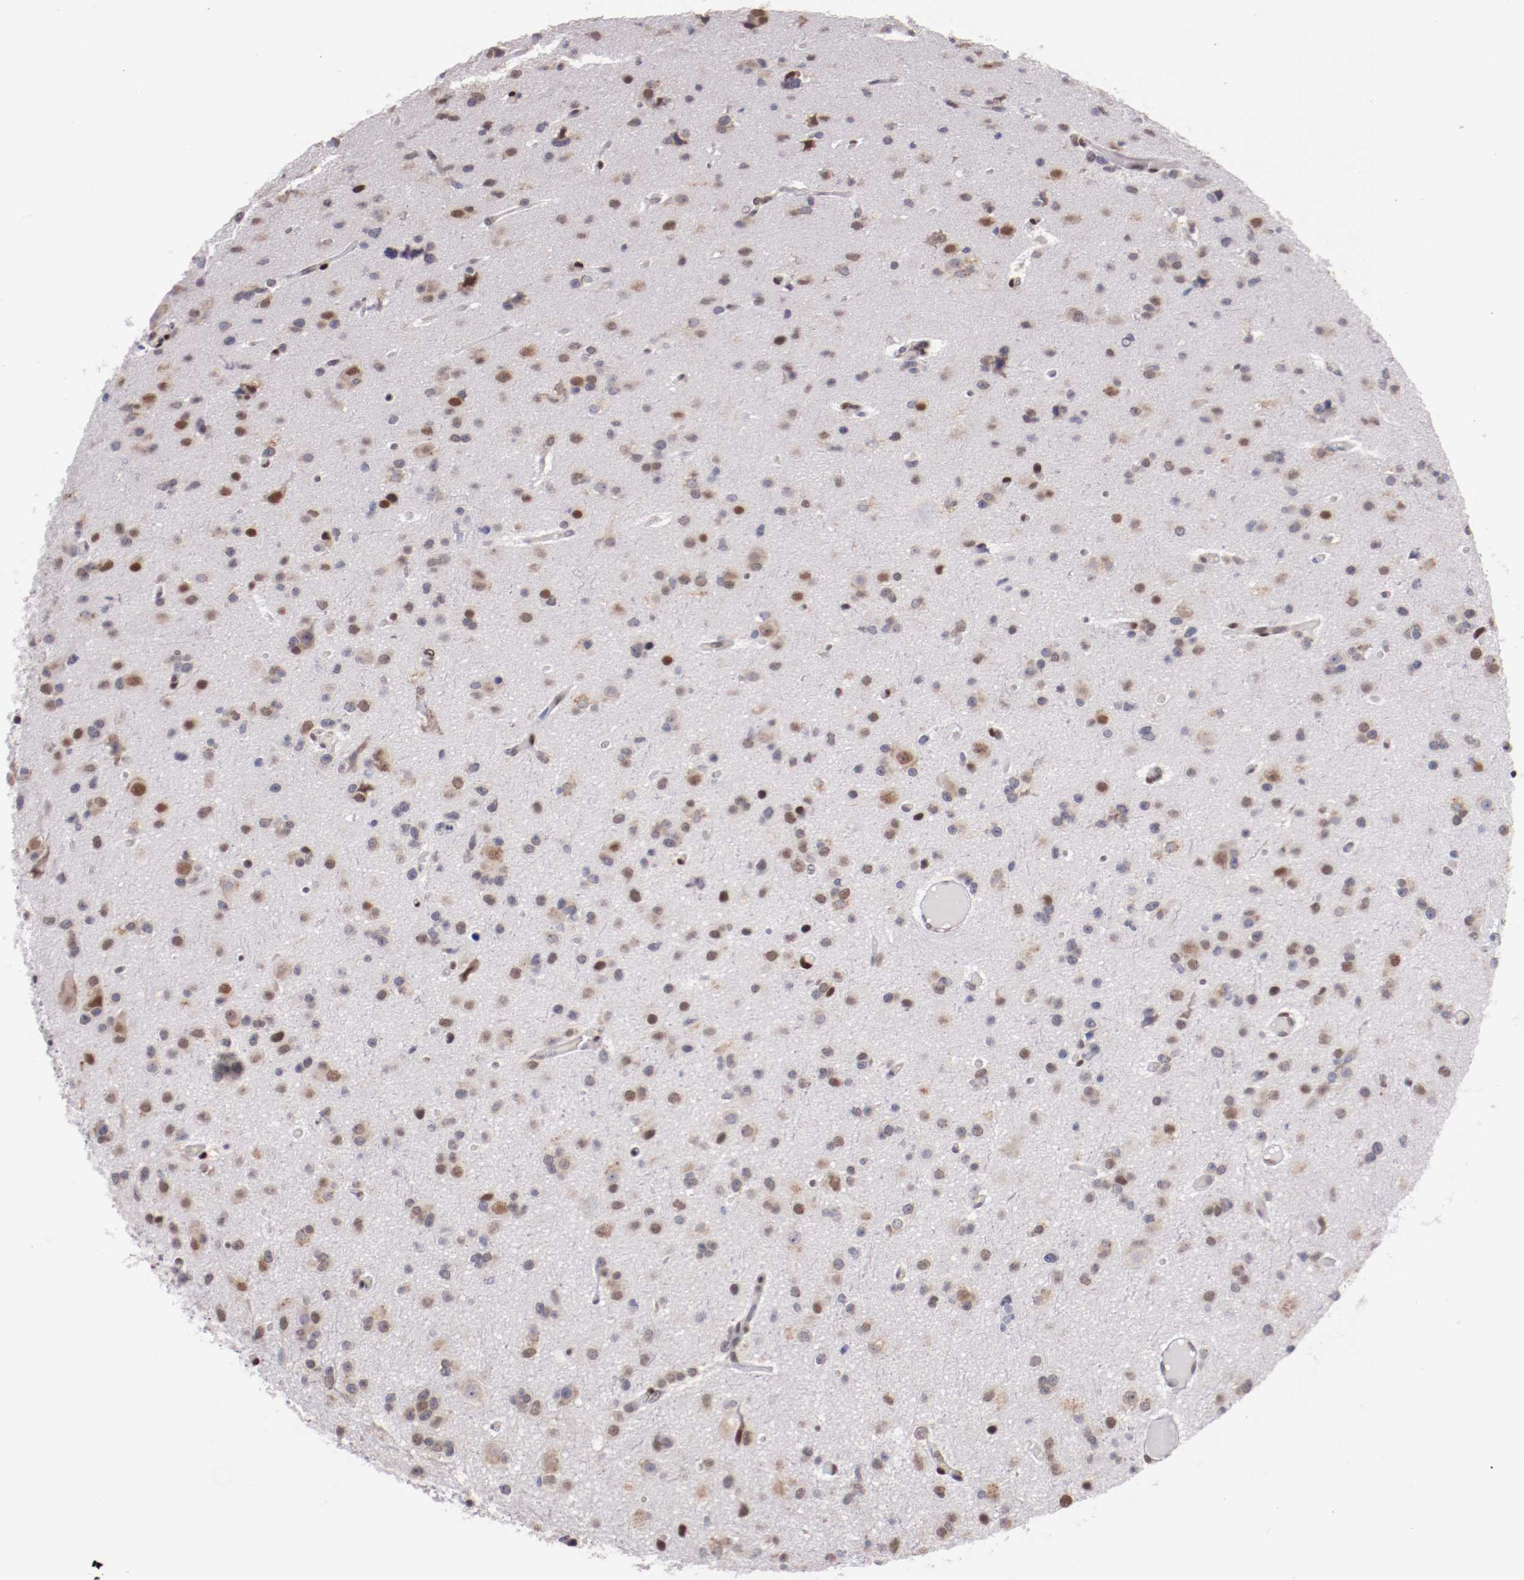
{"staining": {"intensity": "weak", "quantity": "<25%", "location": "nuclear"}, "tissue": "glioma", "cell_type": "Tumor cells", "image_type": "cancer", "snomed": [{"axis": "morphology", "description": "Glioma, malignant, Low grade"}, {"axis": "topography", "description": "Brain"}], "caption": "There is no significant expression in tumor cells of glioma.", "gene": "SRF", "patient": {"sex": "male", "age": 42}}